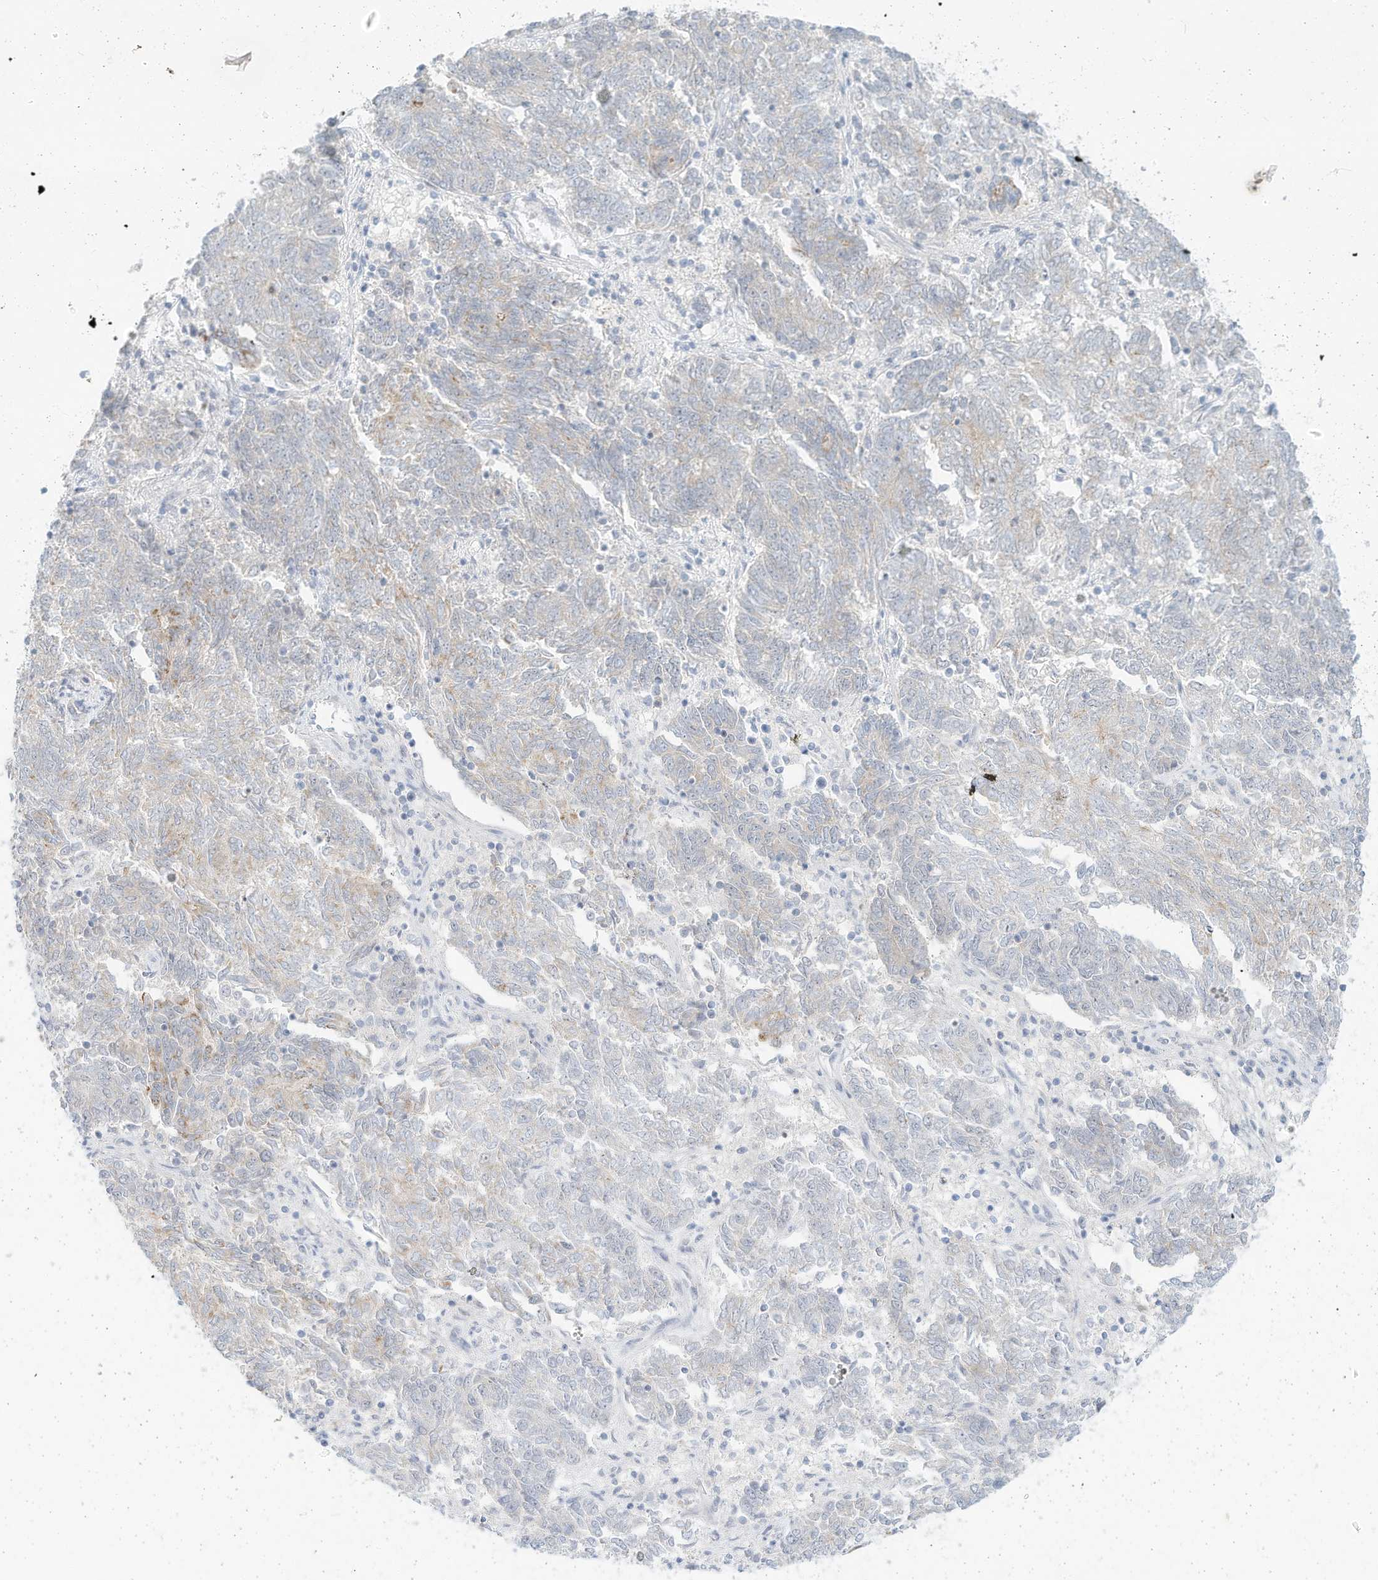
{"staining": {"intensity": "negative", "quantity": "none", "location": "none"}, "tissue": "endometrial cancer", "cell_type": "Tumor cells", "image_type": "cancer", "snomed": [{"axis": "morphology", "description": "Adenocarcinoma, NOS"}, {"axis": "topography", "description": "Endometrium"}], "caption": "Immunohistochemistry photomicrograph of neoplastic tissue: human endometrial adenocarcinoma stained with DAB reveals no significant protein staining in tumor cells.", "gene": "PAK6", "patient": {"sex": "female", "age": 80}}